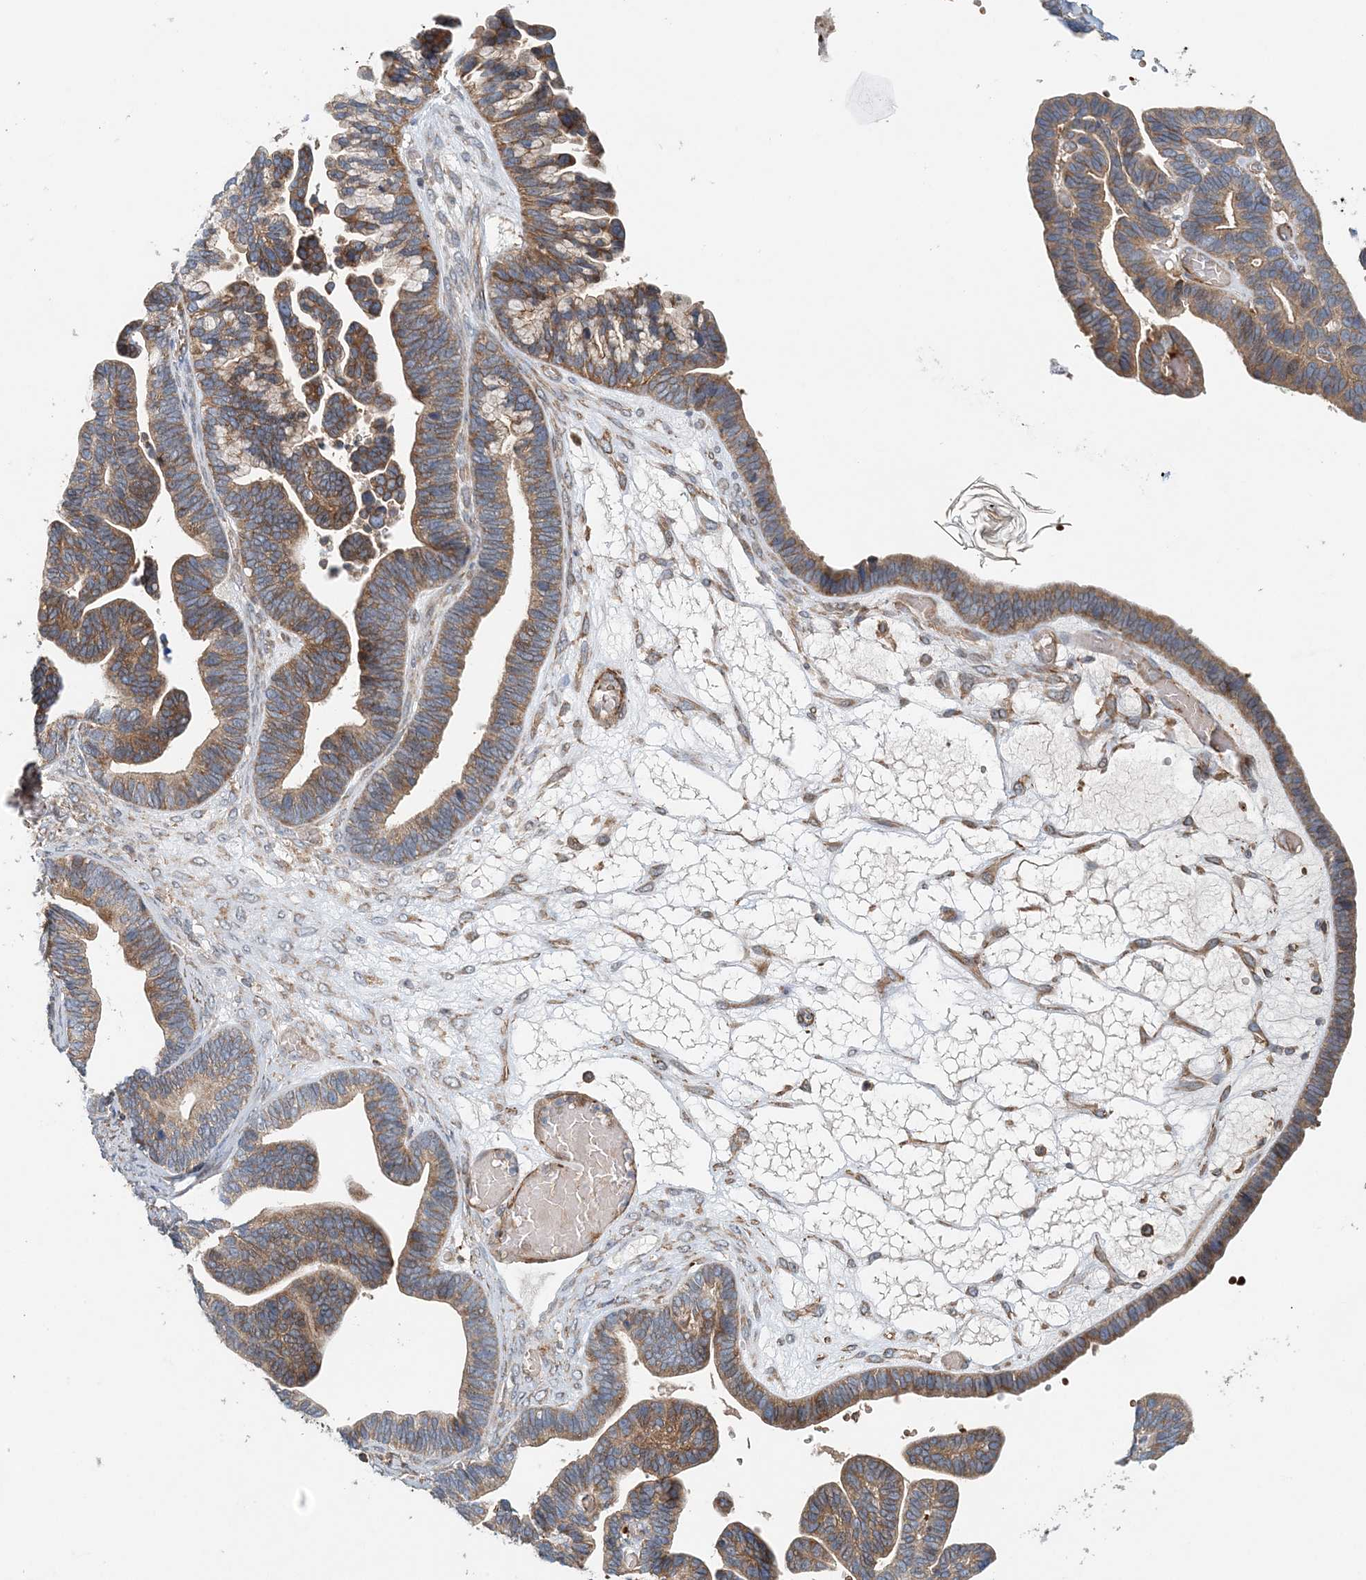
{"staining": {"intensity": "moderate", "quantity": ">75%", "location": "cytoplasmic/membranous"}, "tissue": "ovarian cancer", "cell_type": "Tumor cells", "image_type": "cancer", "snomed": [{"axis": "morphology", "description": "Cystadenocarcinoma, serous, NOS"}, {"axis": "topography", "description": "Ovary"}], "caption": "Immunohistochemistry image of neoplastic tissue: ovarian cancer (serous cystadenocarcinoma) stained using immunohistochemistry (IHC) displays medium levels of moderate protein expression localized specifically in the cytoplasmic/membranous of tumor cells, appearing as a cytoplasmic/membranous brown color.", "gene": "TTI1", "patient": {"sex": "female", "age": 56}}